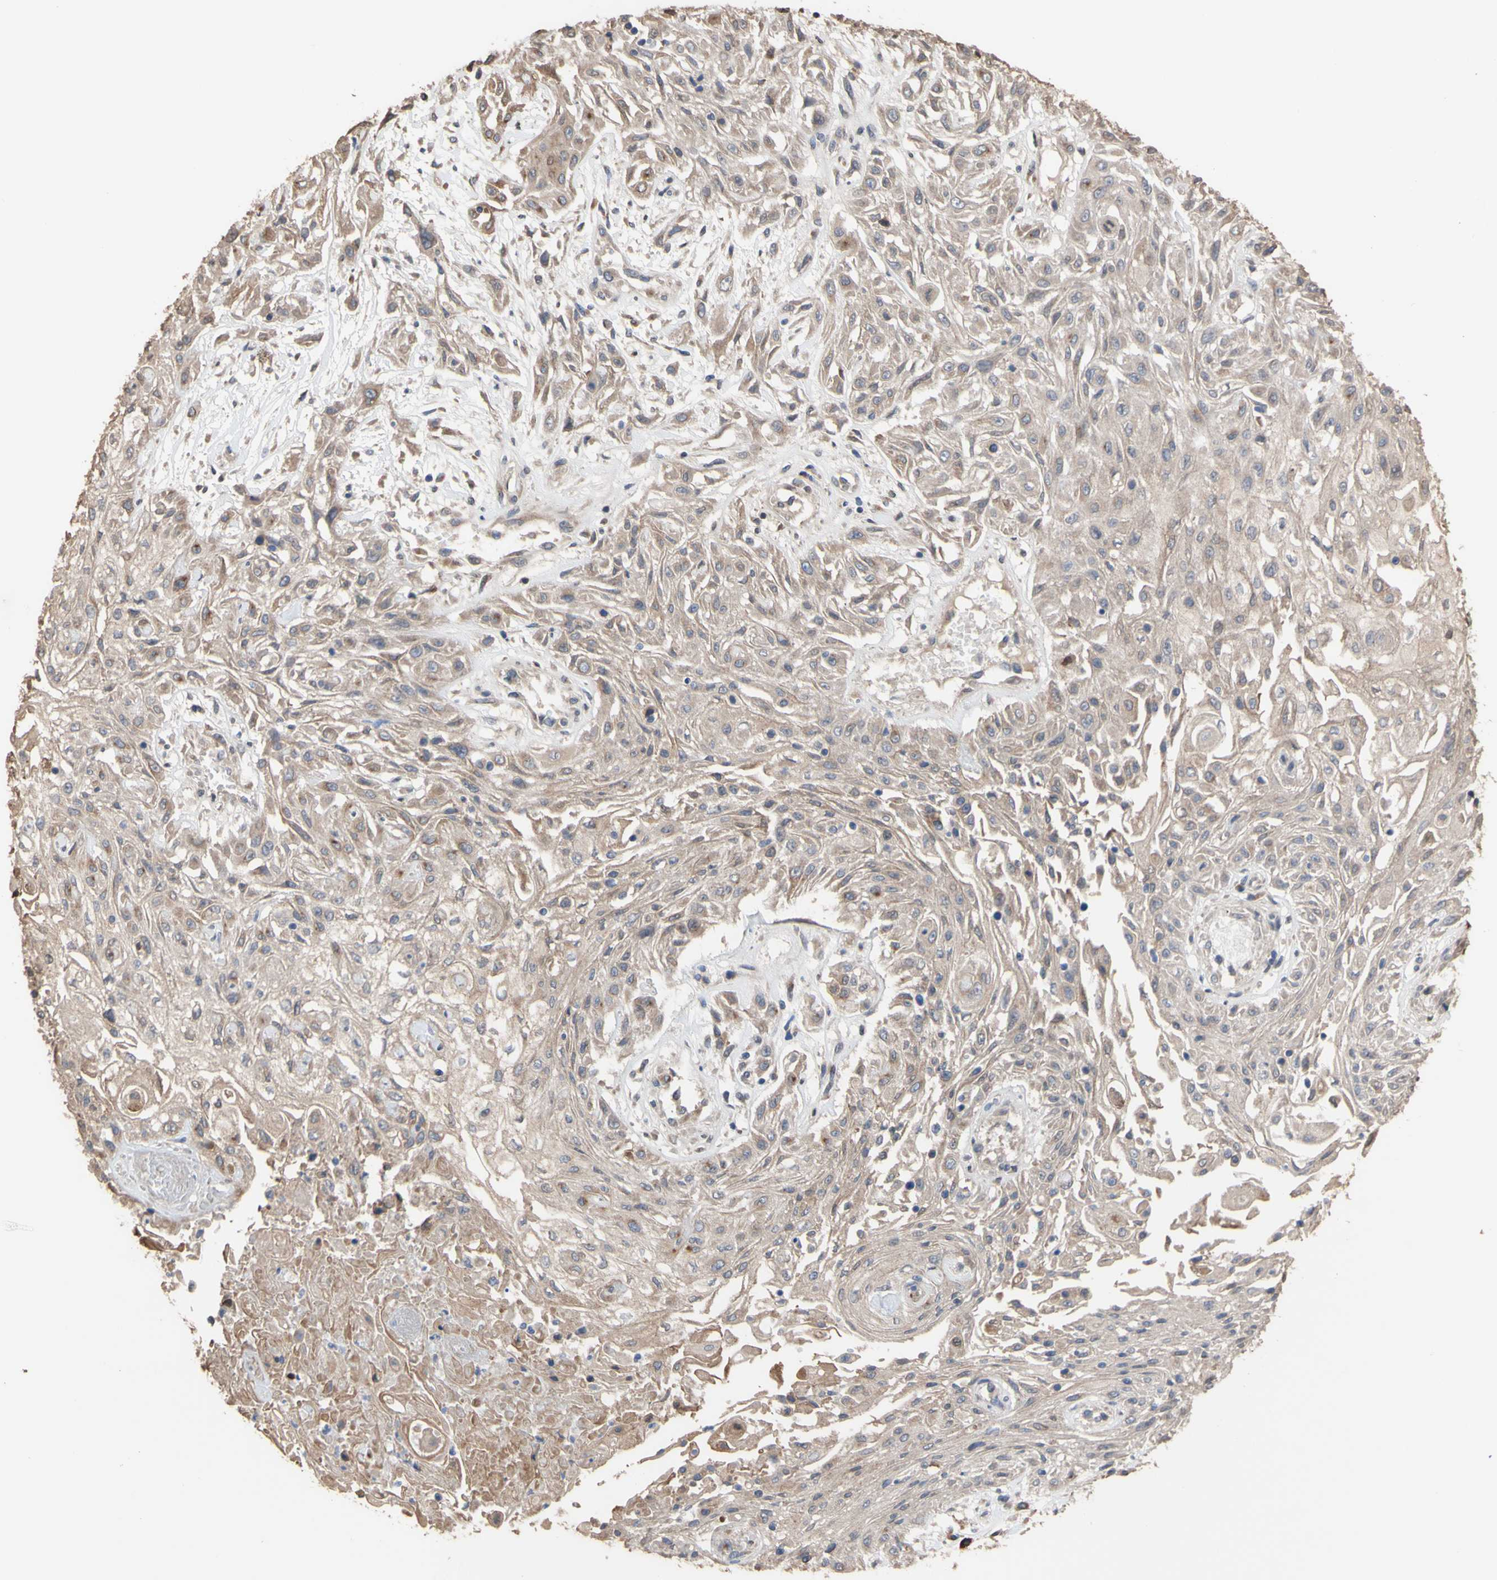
{"staining": {"intensity": "moderate", "quantity": ">75%", "location": "cytoplasmic/membranous"}, "tissue": "skin cancer", "cell_type": "Tumor cells", "image_type": "cancer", "snomed": [{"axis": "morphology", "description": "Squamous cell carcinoma, NOS"}, {"axis": "topography", "description": "Skin"}], "caption": "Approximately >75% of tumor cells in human skin cancer (squamous cell carcinoma) demonstrate moderate cytoplasmic/membranous protein expression as visualized by brown immunohistochemical staining.", "gene": "NECTIN3", "patient": {"sex": "male", "age": 75}}